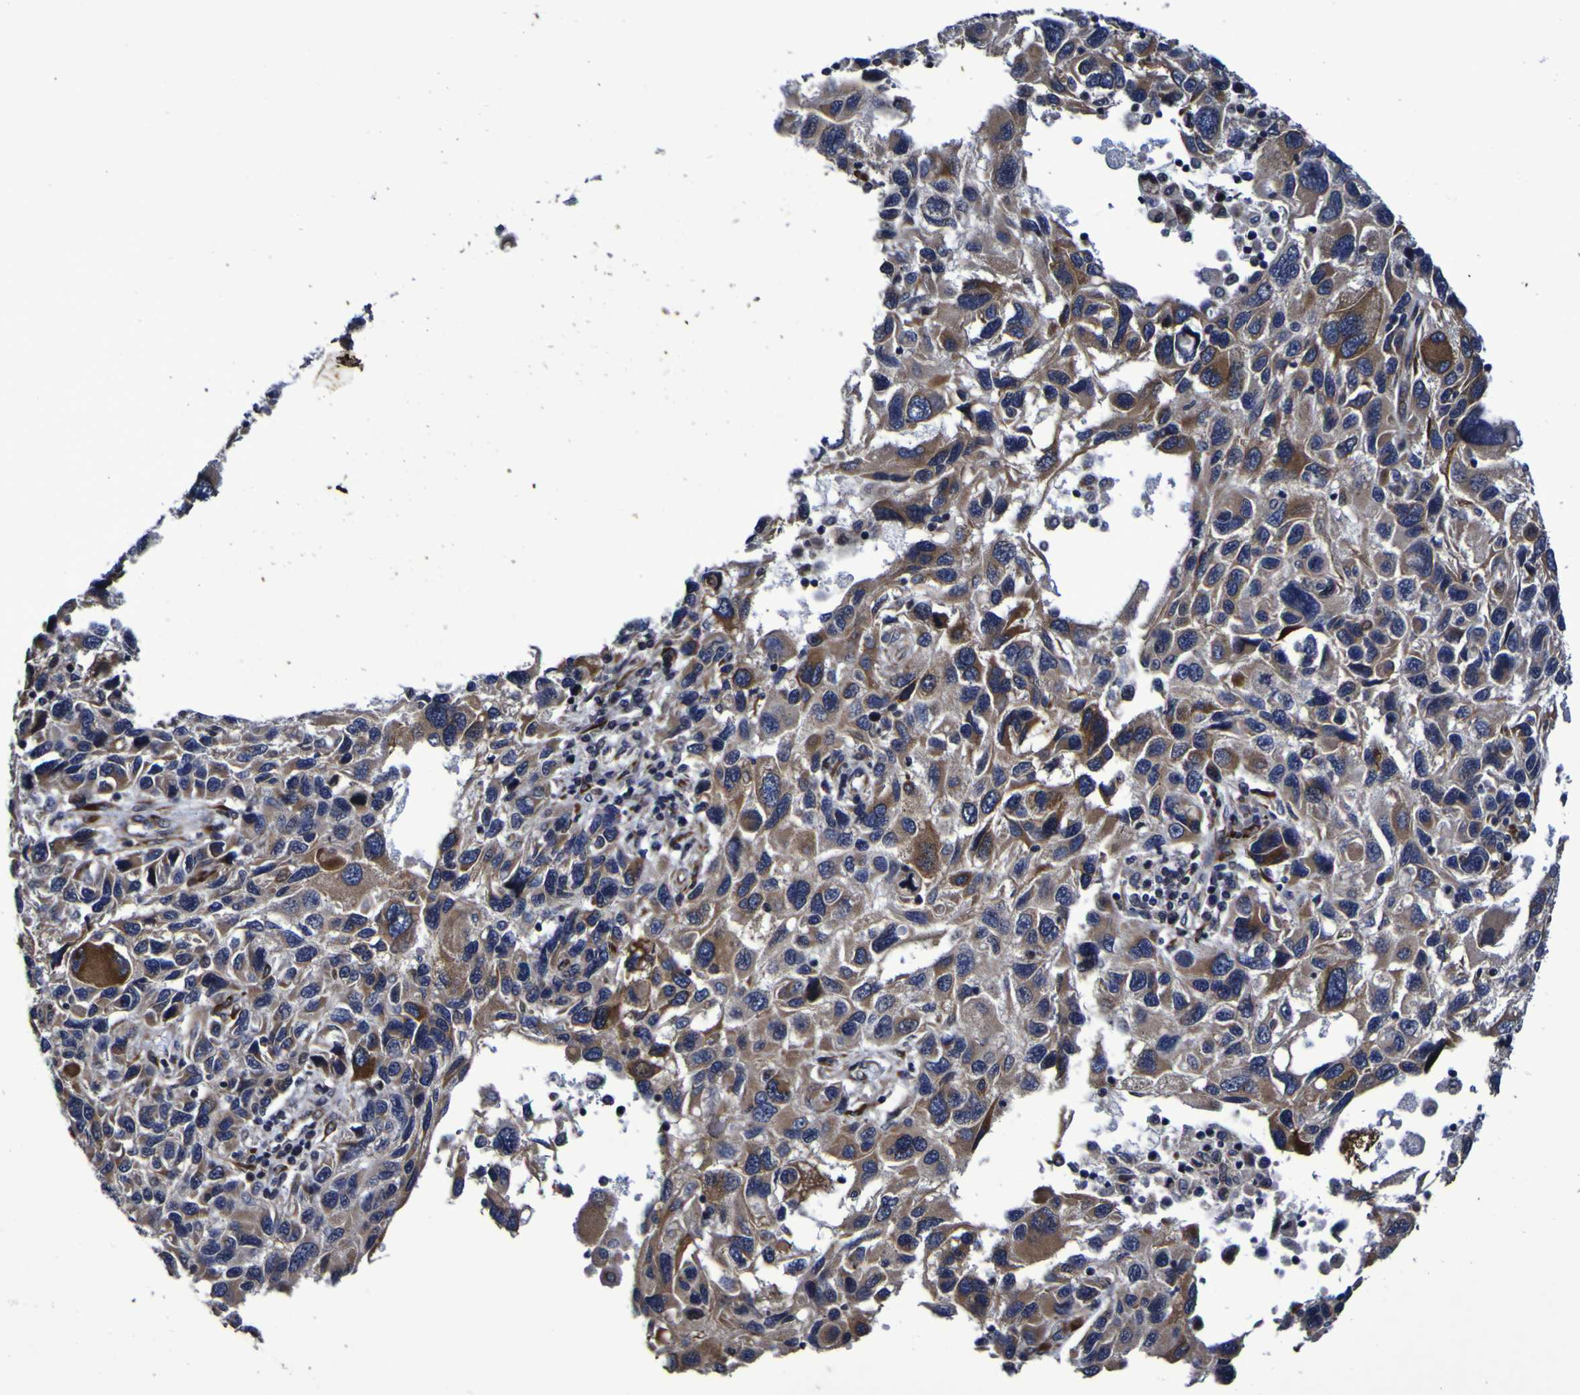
{"staining": {"intensity": "moderate", "quantity": "25%-75%", "location": "cytoplasmic/membranous"}, "tissue": "melanoma", "cell_type": "Tumor cells", "image_type": "cancer", "snomed": [{"axis": "morphology", "description": "Malignant melanoma, NOS"}, {"axis": "topography", "description": "Skin"}], "caption": "Immunohistochemical staining of malignant melanoma reveals moderate cytoplasmic/membranous protein positivity in approximately 25%-75% of tumor cells.", "gene": "P3H1", "patient": {"sex": "male", "age": 53}}